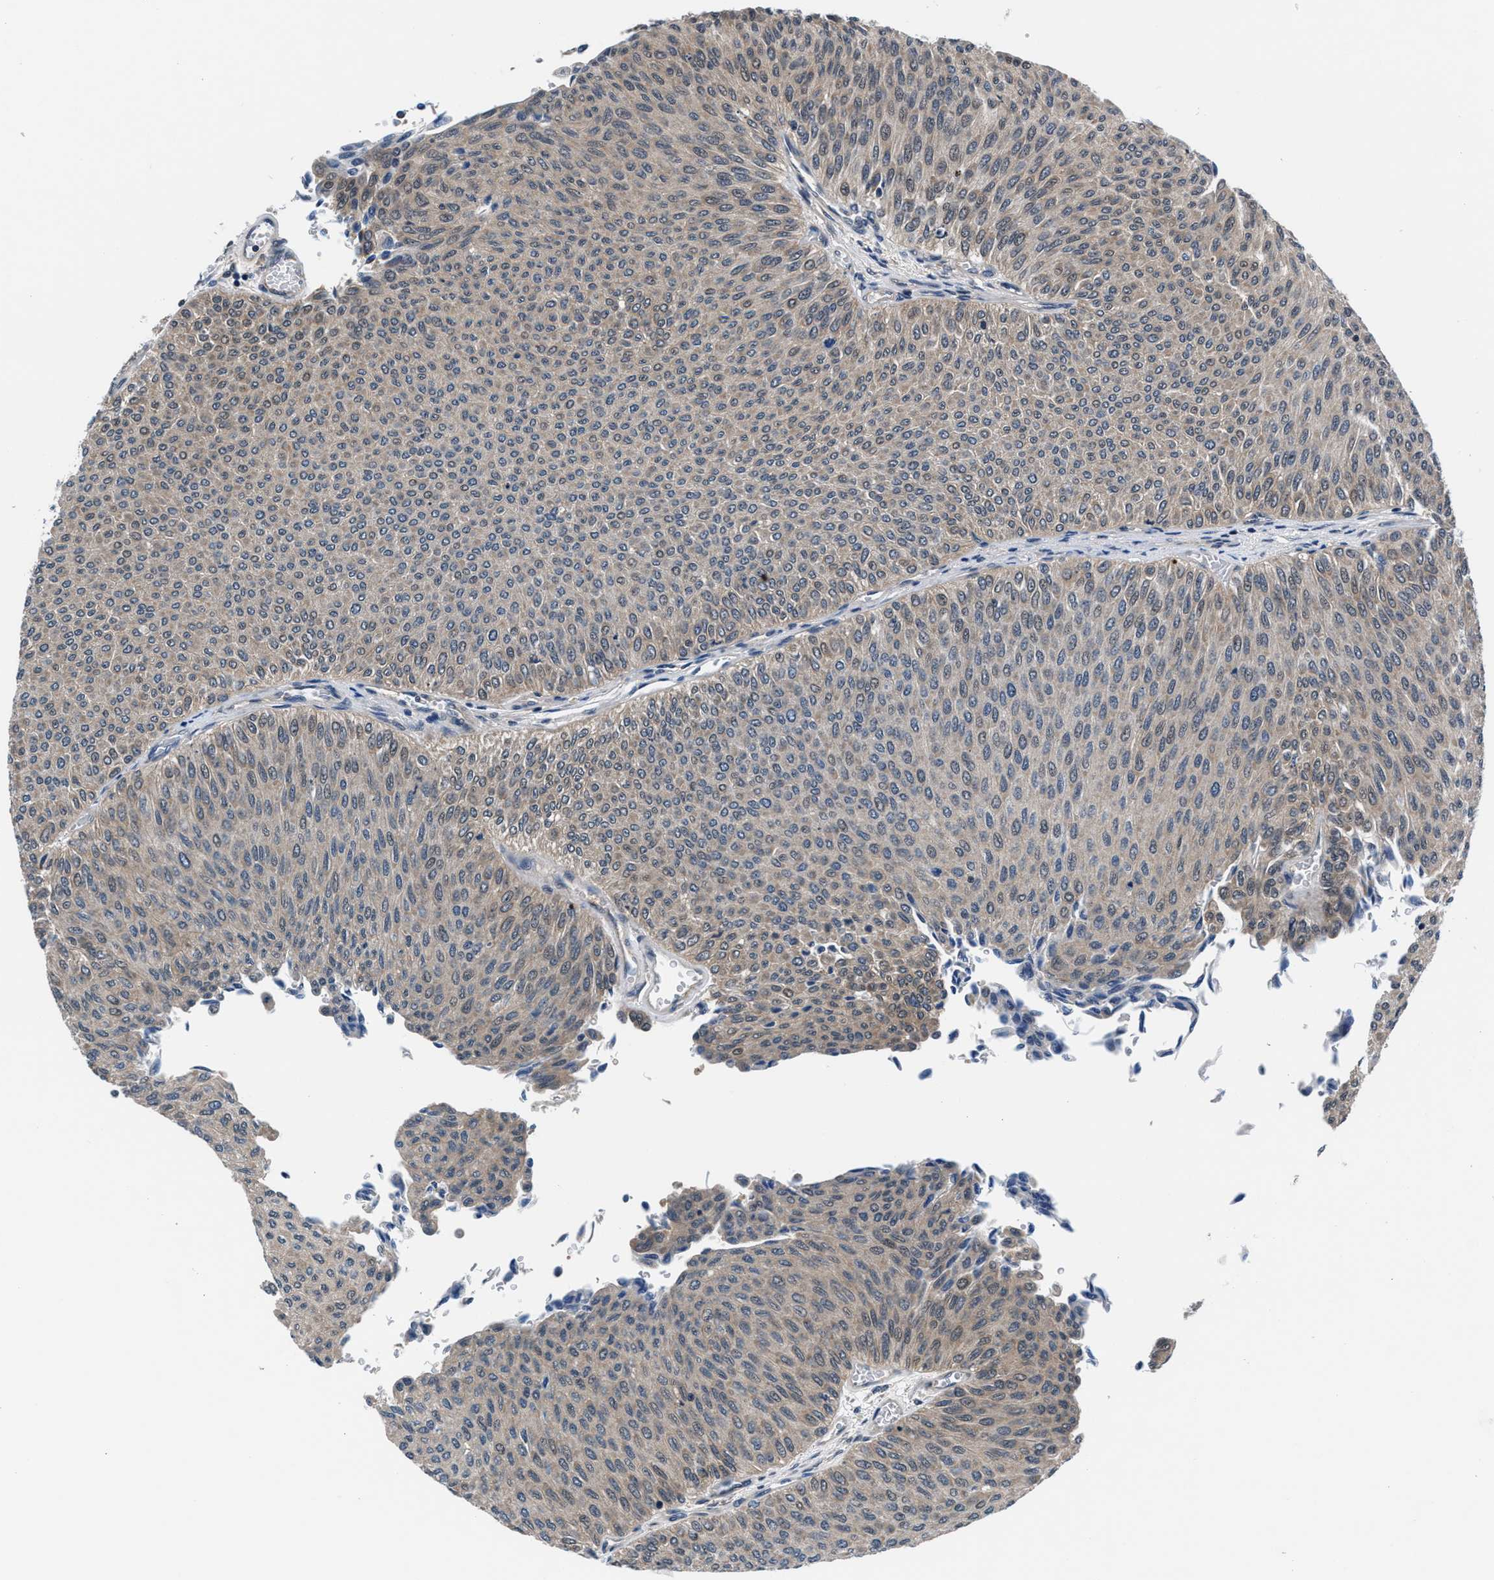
{"staining": {"intensity": "negative", "quantity": "none", "location": "none"}, "tissue": "urothelial cancer", "cell_type": "Tumor cells", "image_type": "cancer", "snomed": [{"axis": "morphology", "description": "Urothelial carcinoma, Low grade"}, {"axis": "topography", "description": "Urinary bladder"}], "caption": "An image of human urothelial cancer is negative for staining in tumor cells.", "gene": "PRPSAP2", "patient": {"sex": "male", "age": 78}}